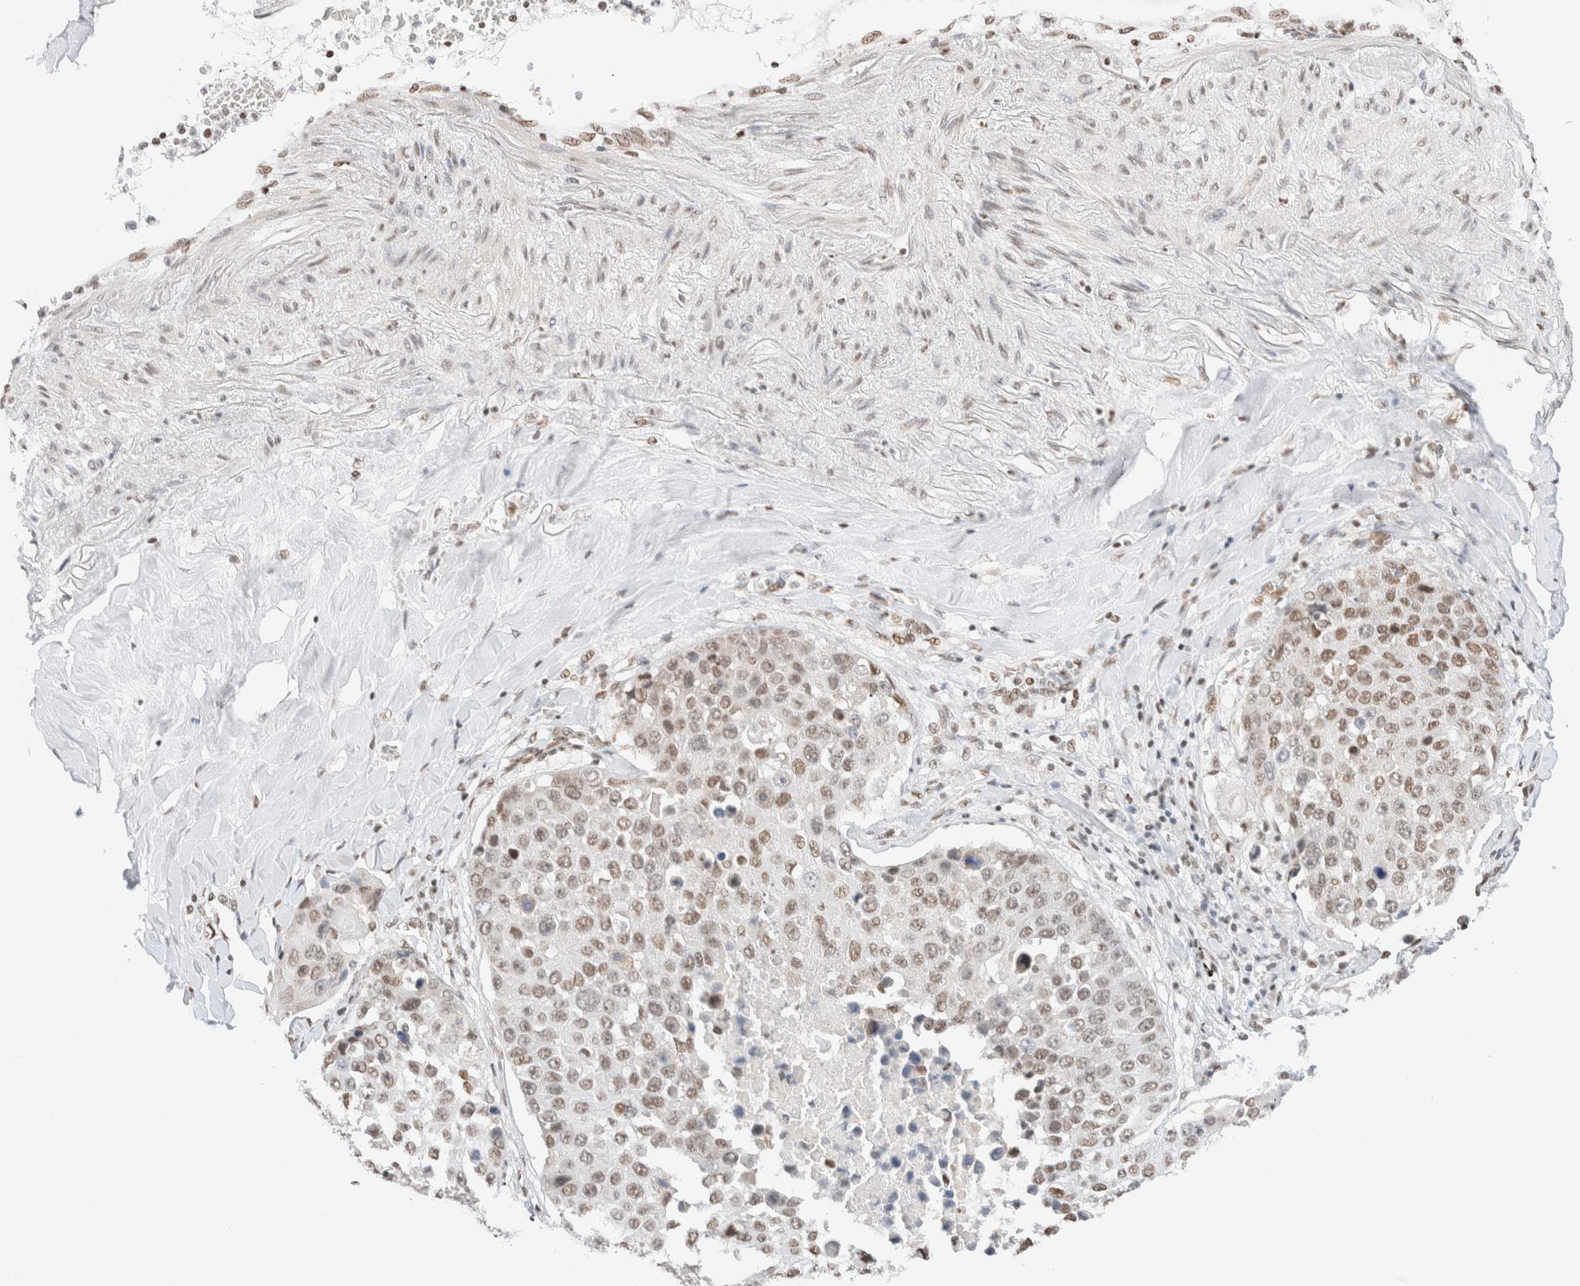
{"staining": {"intensity": "moderate", "quantity": "25%-75%", "location": "nuclear"}, "tissue": "lung cancer", "cell_type": "Tumor cells", "image_type": "cancer", "snomed": [{"axis": "morphology", "description": "Squamous cell carcinoma, NOS"}, {"axis": "topography", "description": "Lung"}], "caption": "Lung cancer (squamous cell carcinoma) stained with a protein marker shows moderate staining in tumor cells.", "gene": "SUPT3H", "patient": {"sex": "male", "age": 61}}